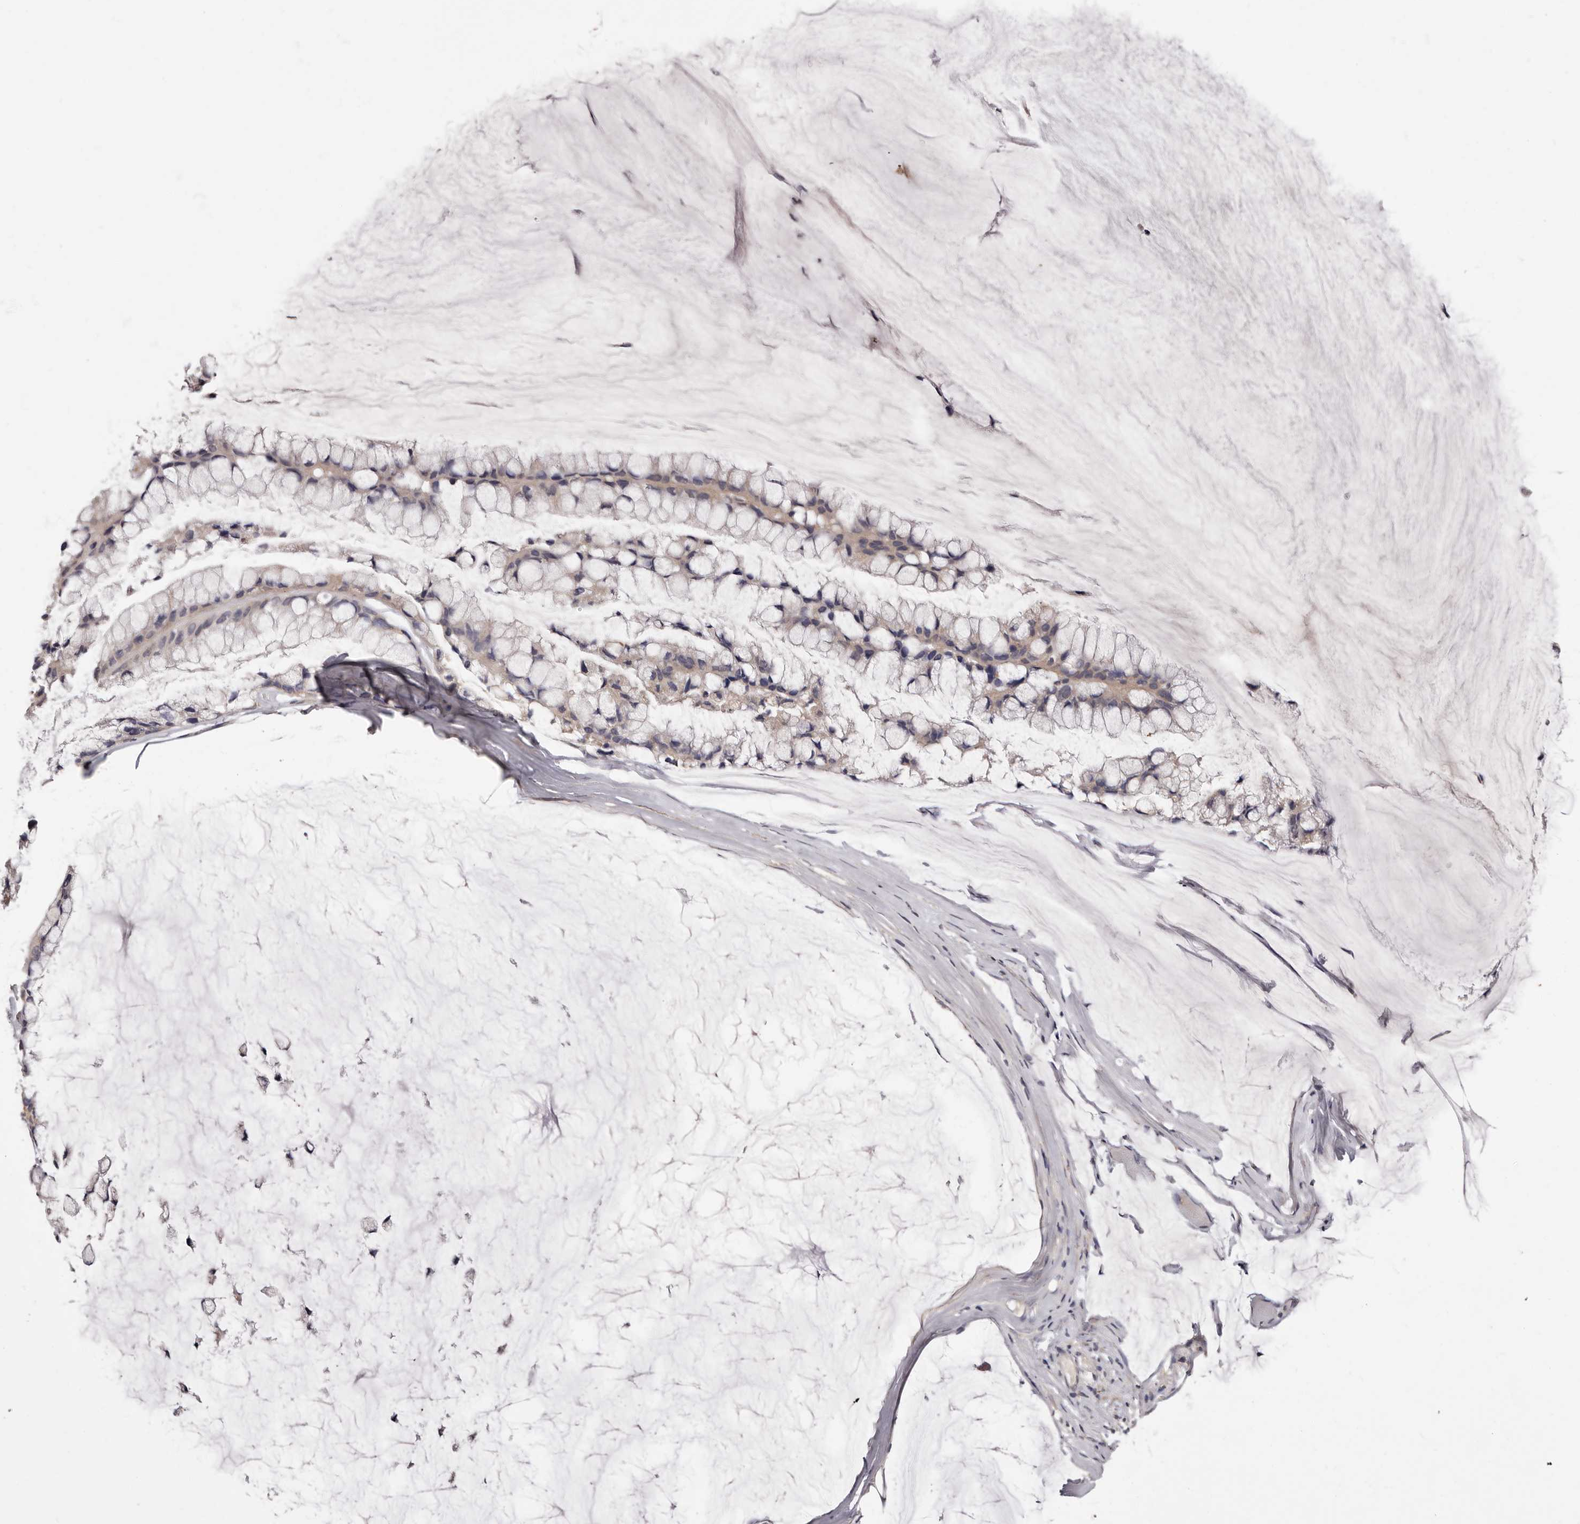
{"staining": {"intensity": "negative", "quantity": "none", "location": "none"}, "tissue": "ovarian cancer", "cell_type": "Tumor cells", "image_type": "cancer", "snomed": [{"axis": "morphology", "description": "Cystadenocarcinoma, mucinous, NOS"}, {"axis": "topography", "description": "Ovary"}], "caption": "Immunohistochemistry (IHC) micrograph of human ovarian cancer stained for a protein (brown), which reveals no staining in tumor cells.", "gene": "ETNK1", "patient": {"sex": "female", "age": 39}}